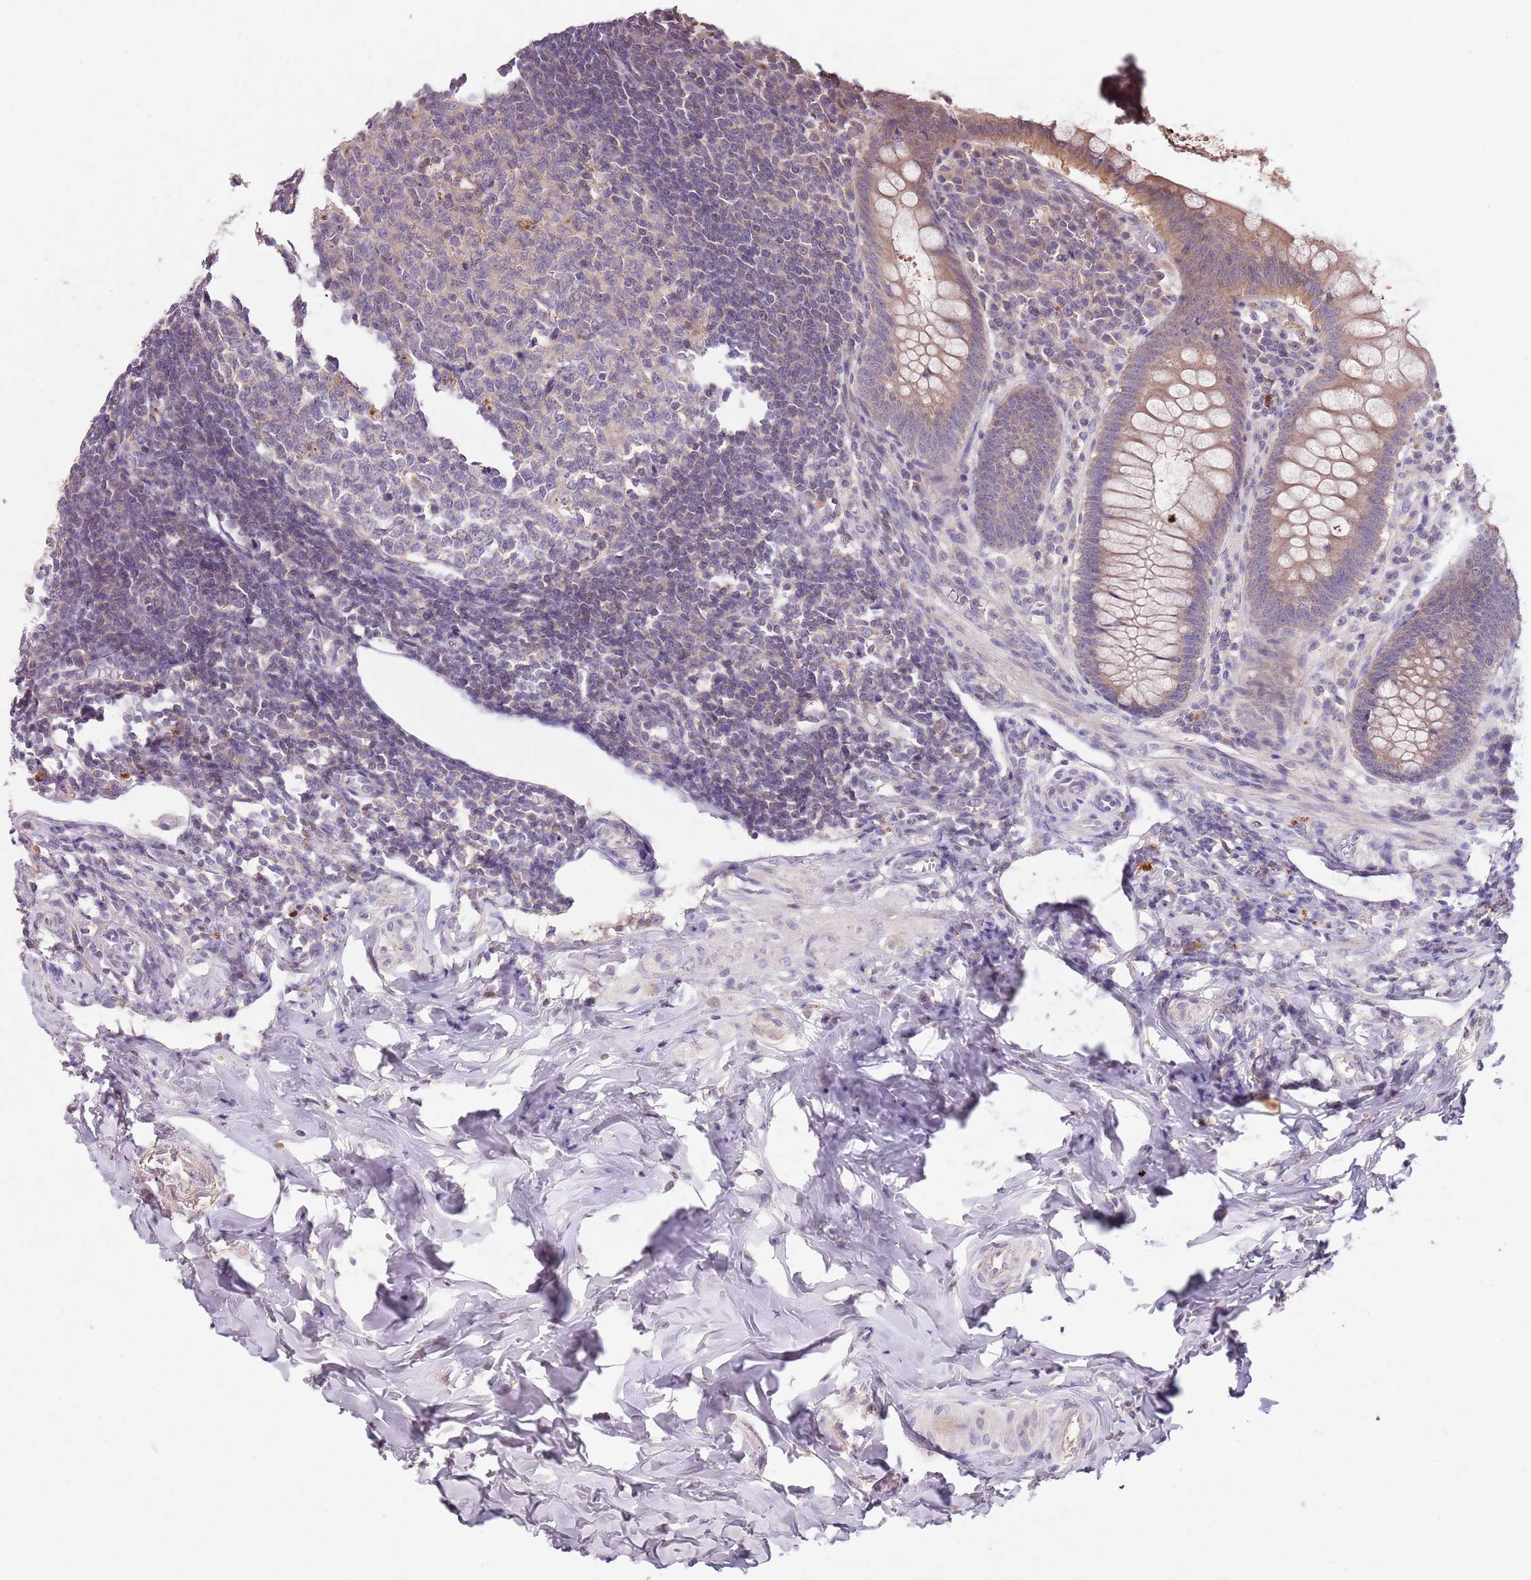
{"staining": {"intensity": "moderate", "quantity": ">75%", "location": "cytoplasmic/membranous"}, "tissue": "appendix", "cell_type": "Glandular cells", "image_type": "normal", "snomed": [{"axis": "morphology", "description": "Normal tissue, NOS"}, {"axis": "topography", "description": "Appendix"}], "caption": "The micrograph displays staining of unremarkable appendix, revealing moderate cytoplasmic/membranous protein positivity (brown color) within glandular cells.", "gene": "NRDE2", "patient": {"sex": "female", "age": 33}}